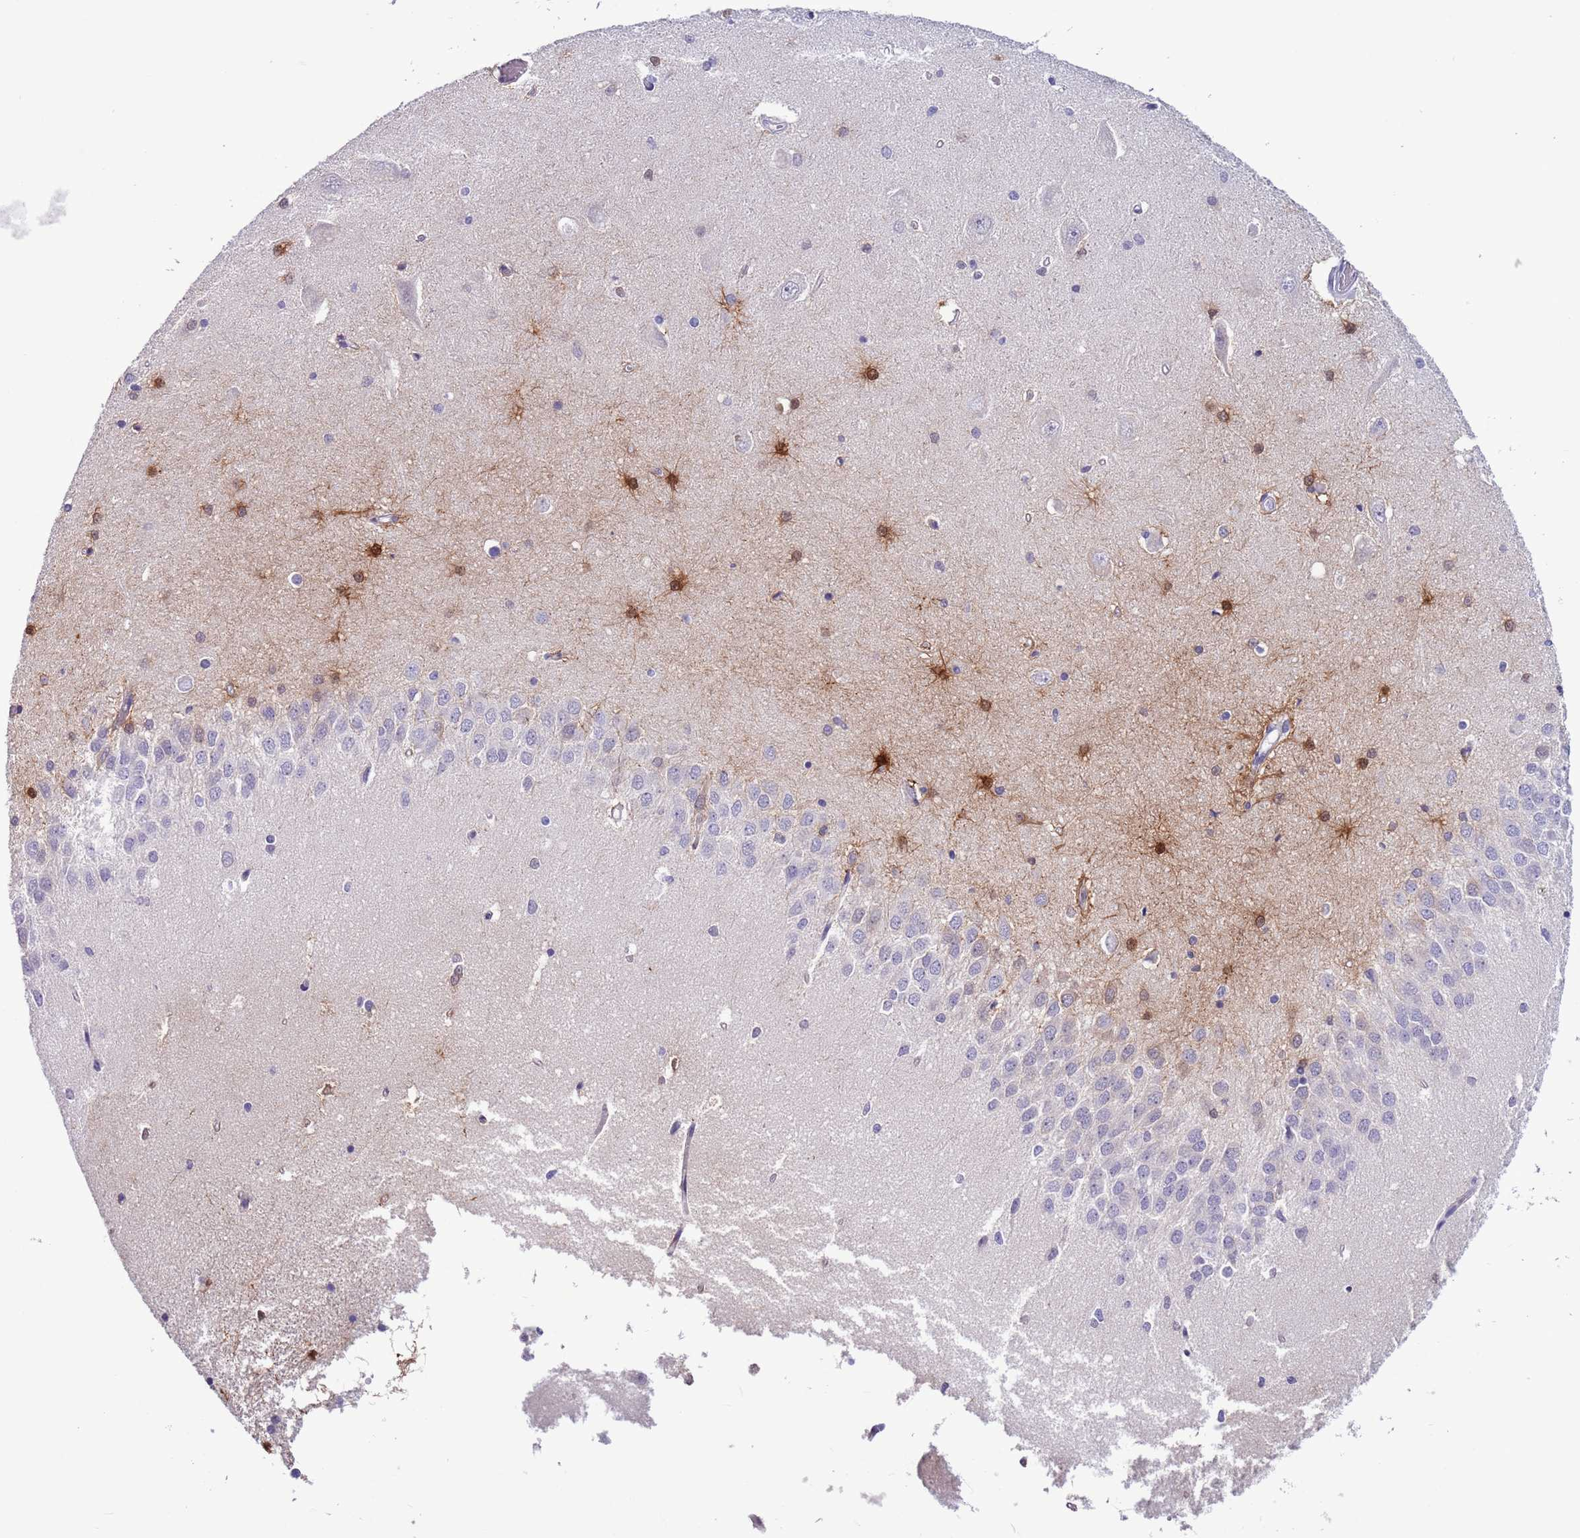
{"staining": {"intensity": "strong", "quantity": "<25%", "location": "cytoplasmic/membranous"}, "tissue": "hippocampus", "cell_type": "Glial cells", "image_type": "normal", "snomed": [{"axis": "morphology", "description": "Normal tissue, NOS"}, {"axis": "topography", "description": "Hippocampus"}], "caption": "Hippocampus stained for a protein shows strong cytoplasmic/membranous positivity in glial cells. (DAB = brown stain, brightfield microscopy at high magnification).", "gene": "PFKFB2", "patient": {"sex": "male", "age": 45}}